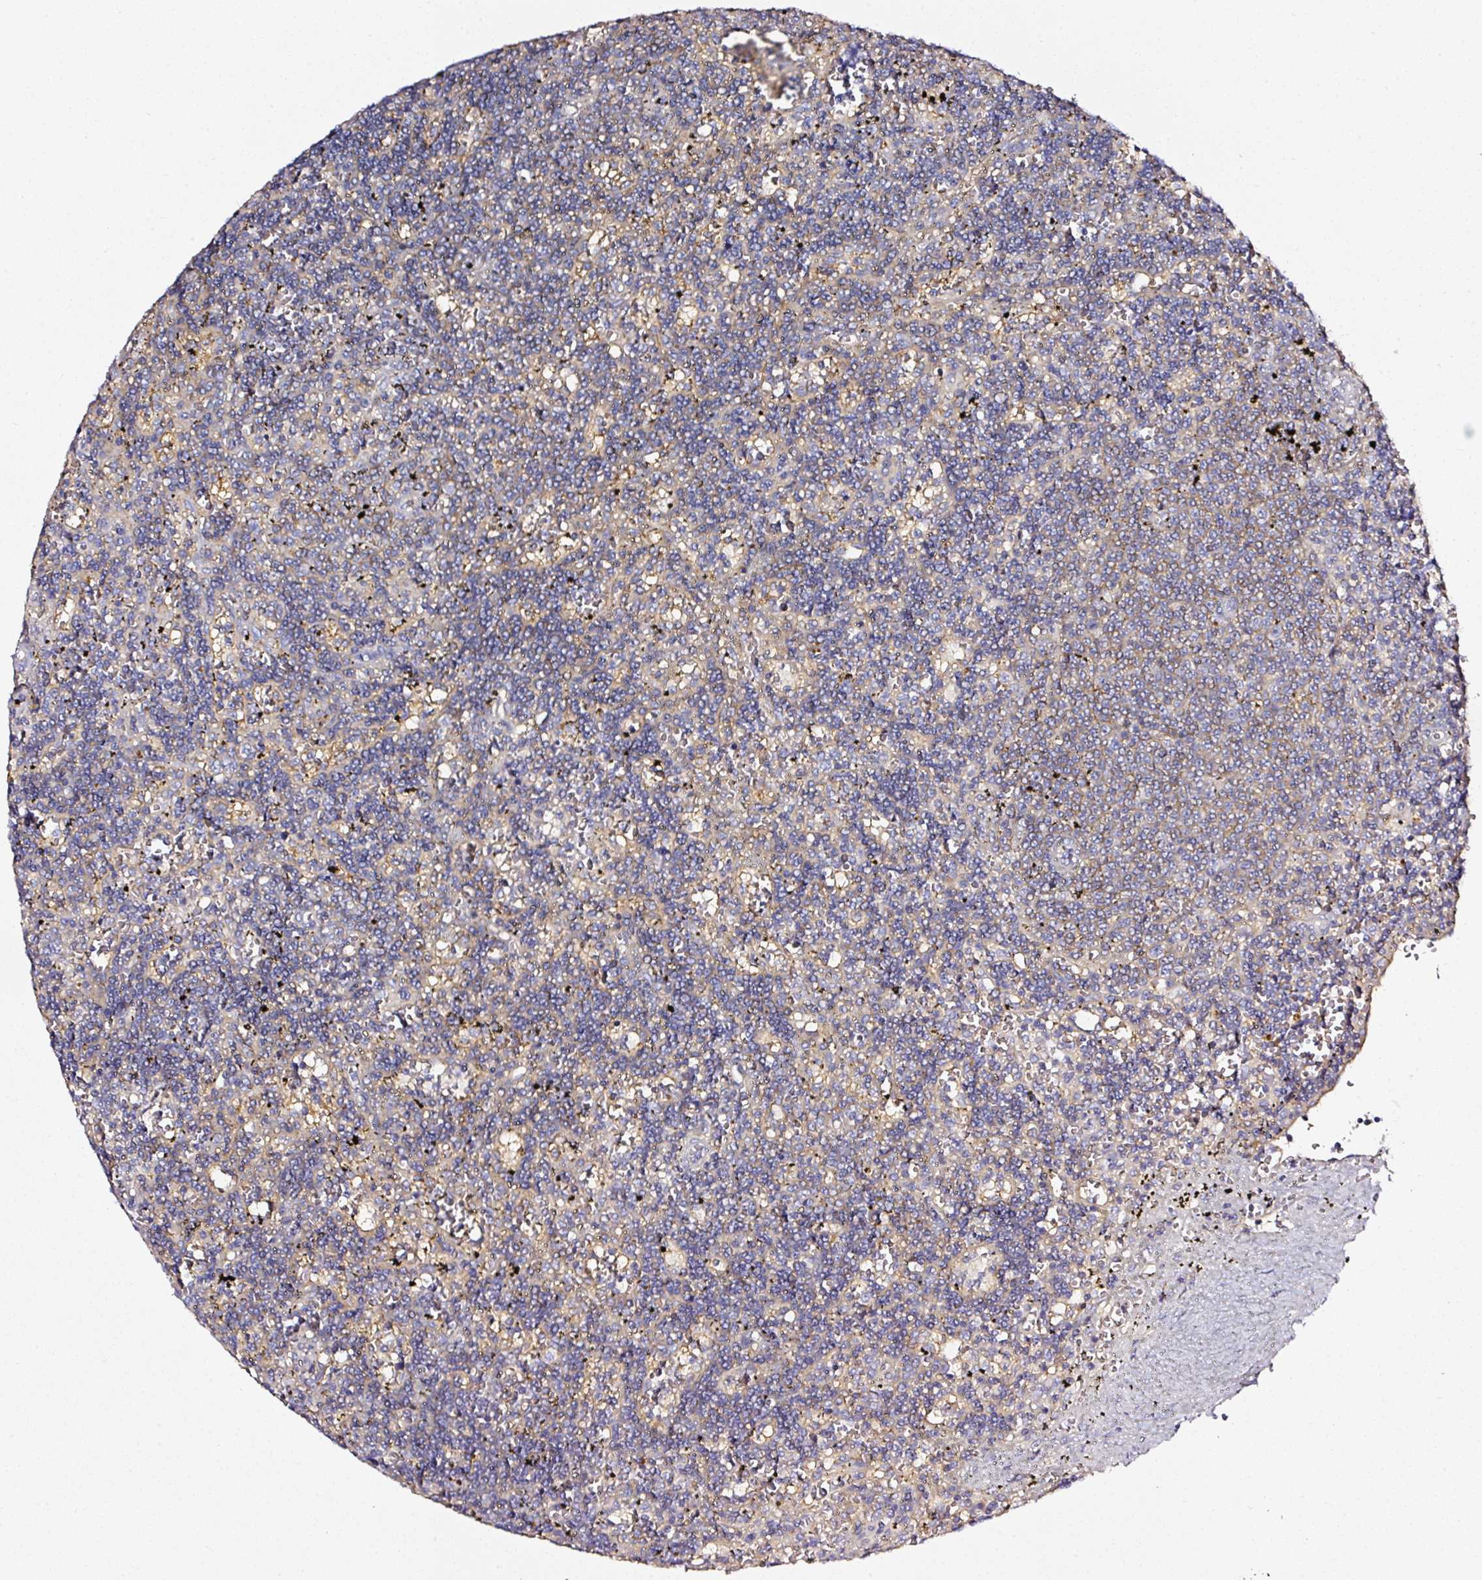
{"staining": {"intensity": "negative", "quantity": "none", "location": "none"}, "tissue": "lymphoma", "cell_type": "Tumor cells", "image_type": "cancer", "snomed": [{"axis": "morphology", "description": "Malignant lymphoma, non-Hodgkin's type, Low grade"}, {"axis": "topography", "description": "Spleen"}], "caption": "DAB (3,3'-diaminobenzidine) immunohistochemical staining of lymphoma demonstrates no significant staining in tumor cells. The staining was performed using DAB to visualize the protein expression in brown, while the nuclei were stained in blue with hematoxylin (Magnification: 20x).", "gene": "CD47", "patient": {"sex": "male", "age": 60}}